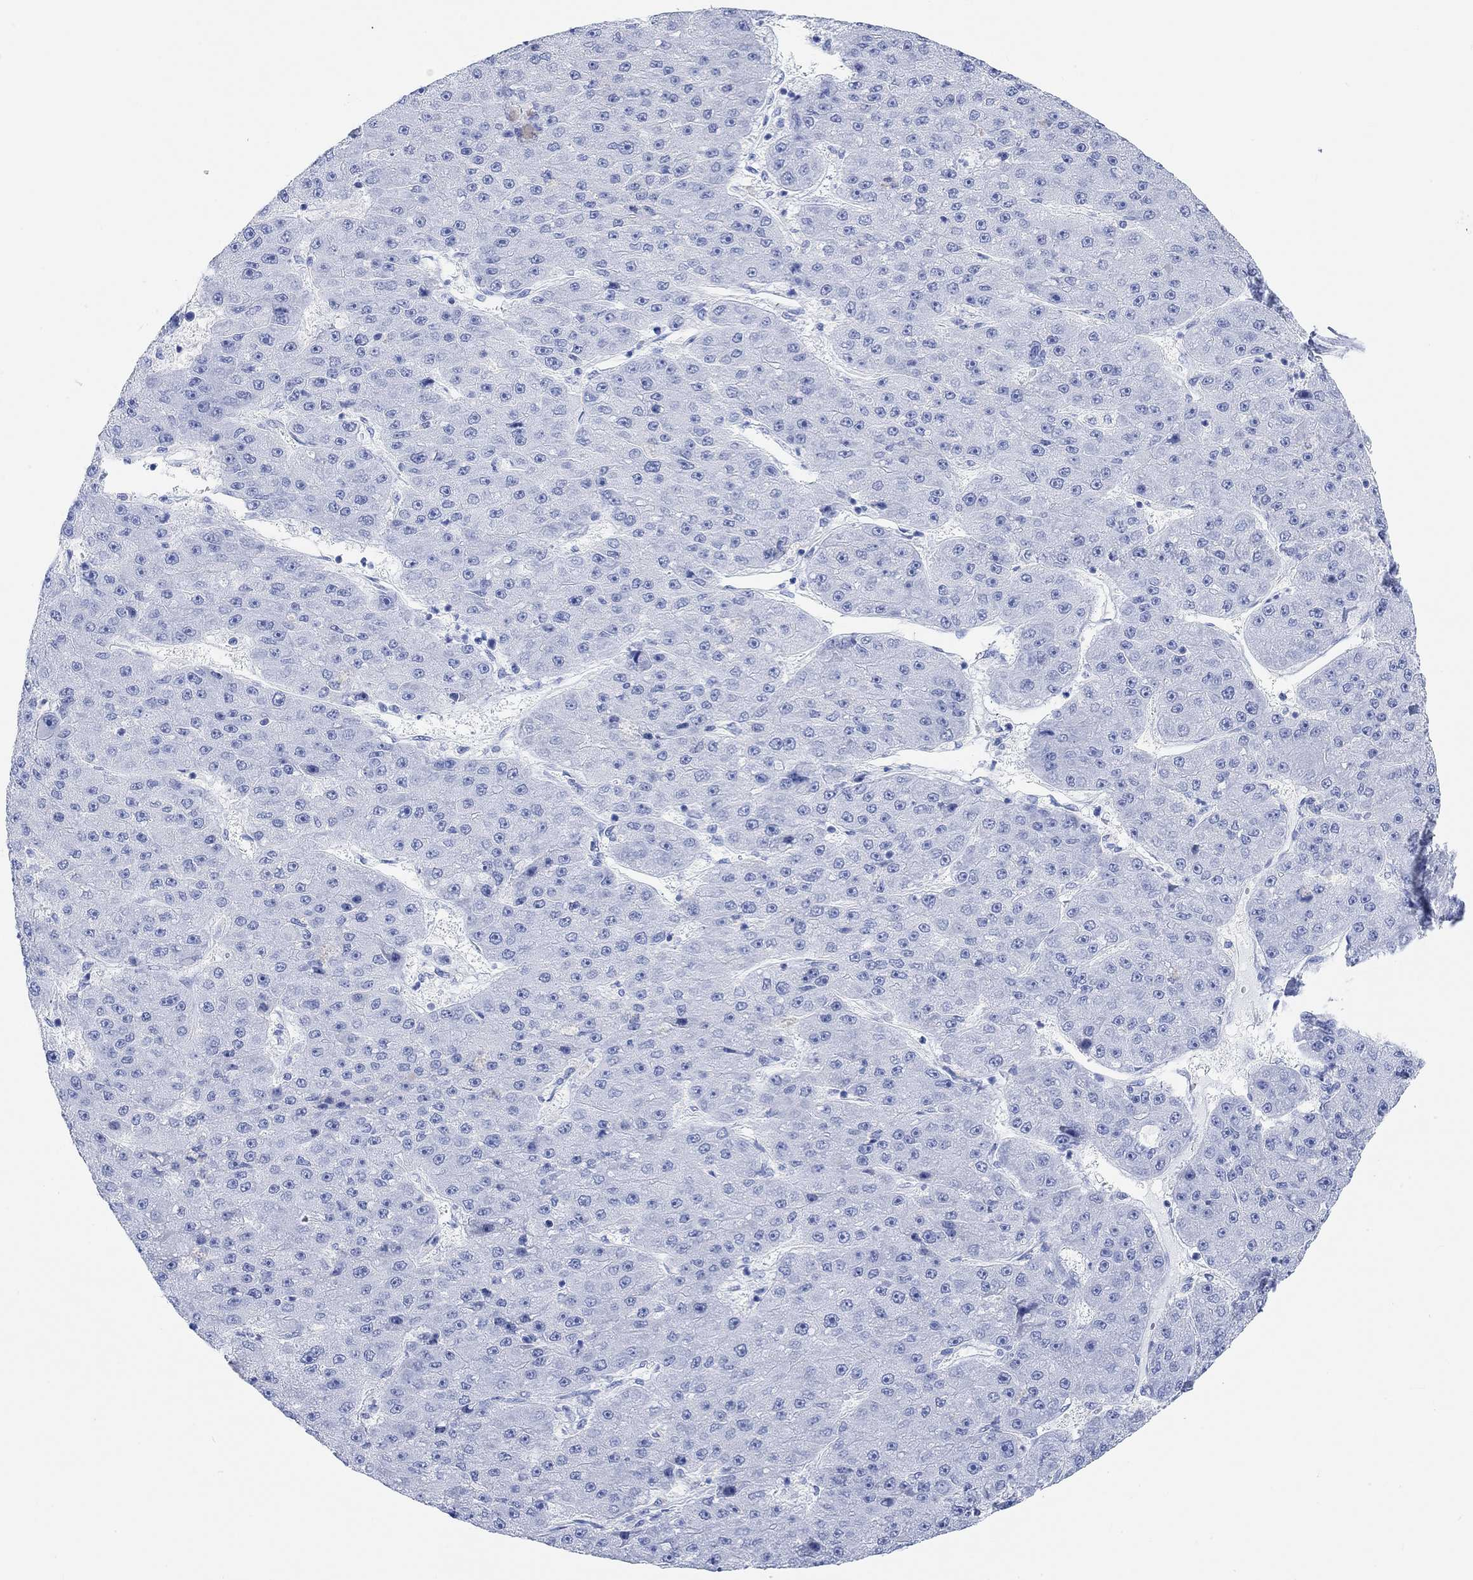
{"staining": {"intensity": "negative", "quantity": "none", "location": "none"}, "tissue": "liver cancer", "cell_type": "Tumor cells", "image_type": "cancer", "snomed": [{"axis": "morphology", "description": "Carcinoma, Hepatocellular, NOS"}, {"axis": "topography", "description": "Liver"}], "caption": "The immunohistochemistry (IHC) image has no significant positivity in tumor cells of liver hepatocellular carcinoma tissue. (DAB IHC, high magnification).", "gene": "ANKRD33", "patient": {"sex": "male", "age": 67}}